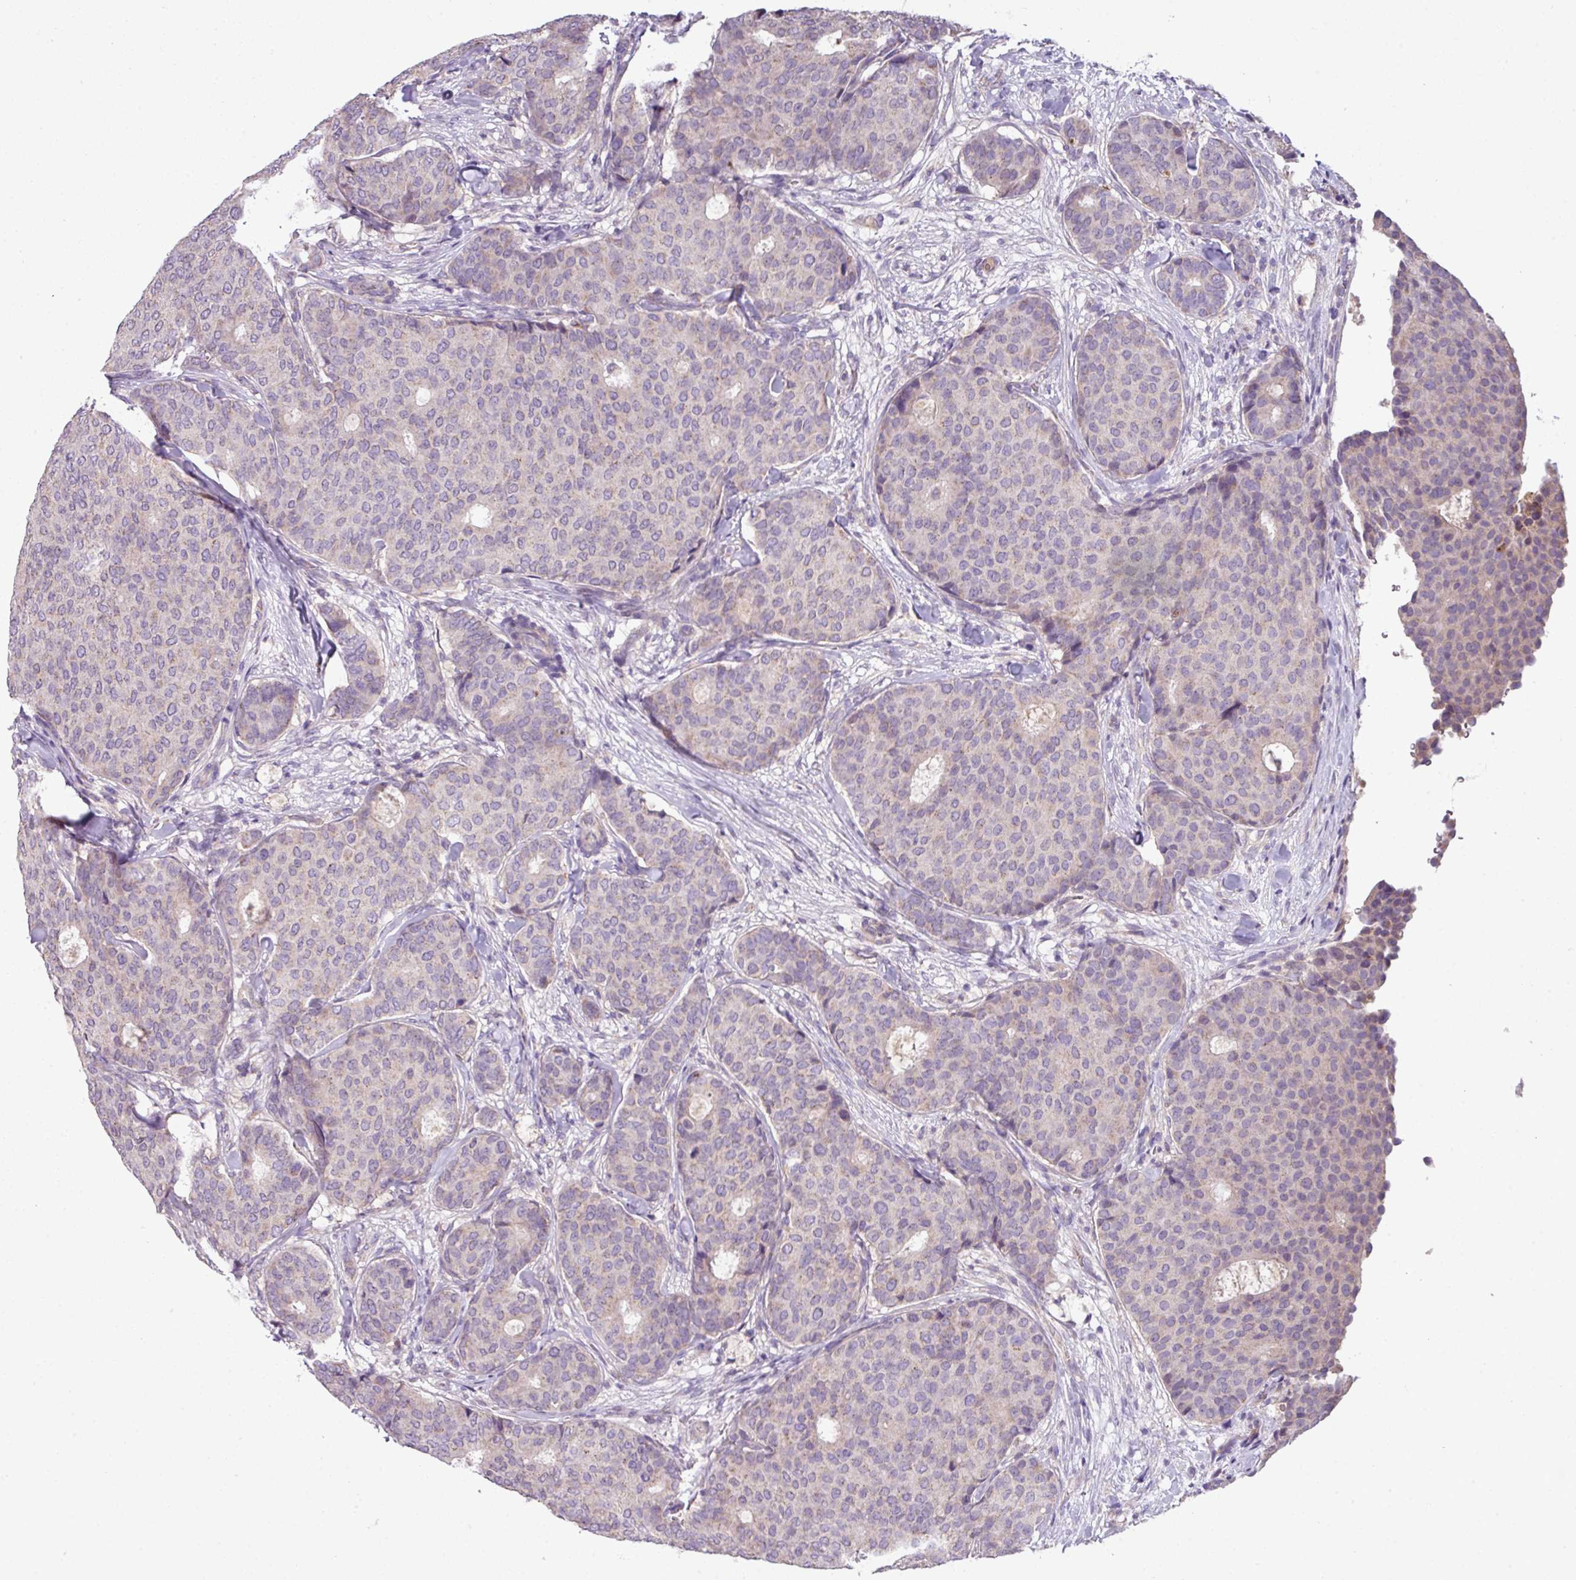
{"staining": {"intensity": "negative", "quantity": "none", "location": "none"}, "tissue": "breast cancer", "cell_type": "Tumor cells", "image_type": "cancer", "snomed": [{"axis": "morphology", "description": "Duct carcinoma"}, {"axis": "topography", "description": "Breast"}], "caption": "This is a image of IHC staining of breast cancer, which shows no expression in tumor cells.", "gene": "LRRC9", "patient": {"sex": "female", "age": 75}}